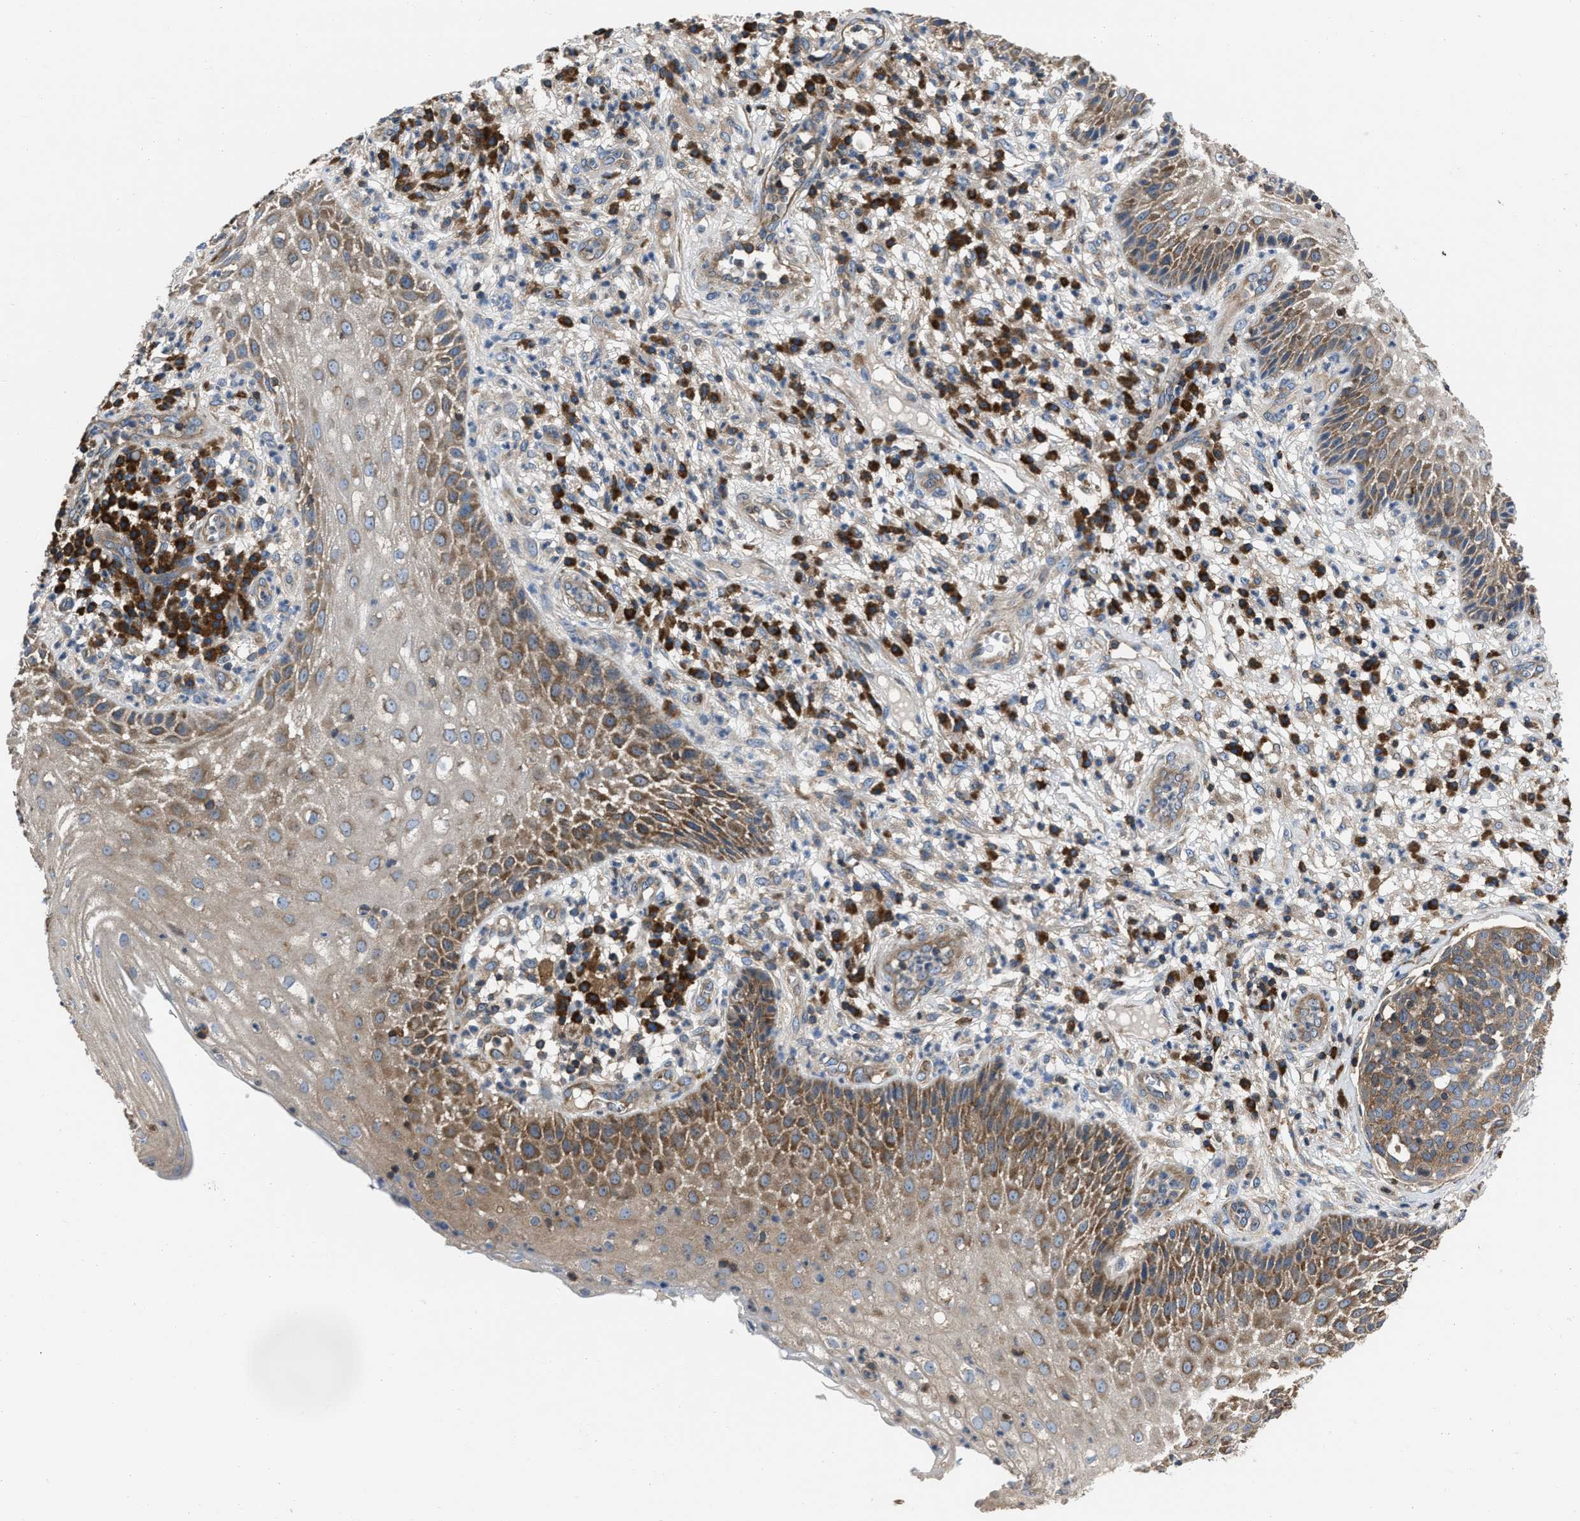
{"staining": {"intensity": "moderate", "quantity": ">75%", "location": "cytoplasmic/membranous"}, "tissue": "cervical cancer", "cell_type": "Tumor cells", "image_type": "cancer", "snomed": [{"axis": "morphology", "description": "Squamous cell carcinoma, NOS"}, {"axis": "topography", "description": "Cervix"}], "caption": "Moderate cytoplasmic/membranous protein staining is present in about >75% of tumor cells in cervical squamous cell carcinoma.", "gene": "YARS1", "patient": {"sex": "female", "age": 34}}